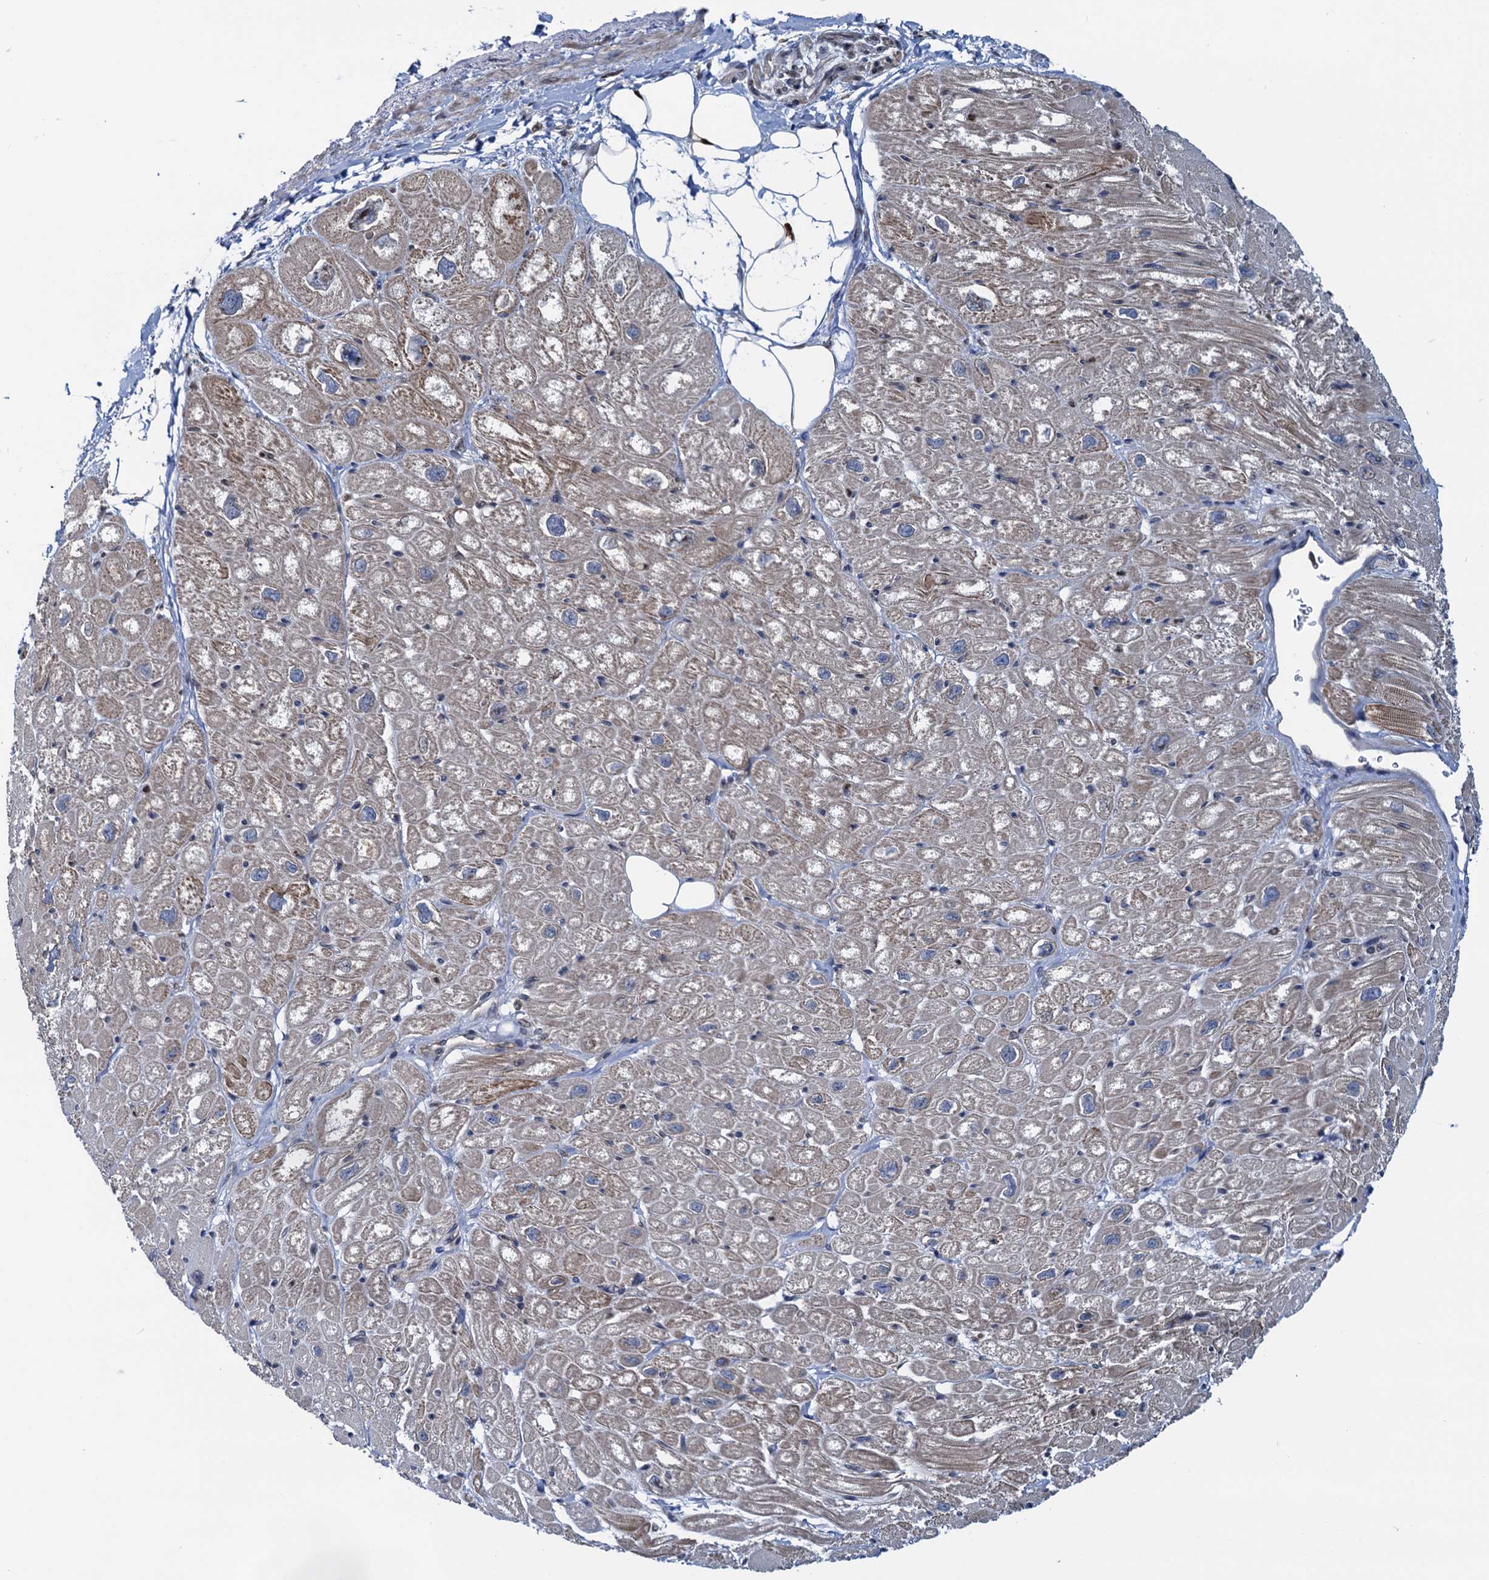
{"staining": {"intensity": "weak", "quantity": "<25%", "location": "cytoplasmic/membranous"}, "tissue": "heart muscle", "cell_type": "Cardiomyocytes", "image_type": "normal", "snomed": [{"axis": "morphology", "description": "Normal tissue, NOS"}, {"axis": "topography", "description": "Heart"}], "caption": "Immunohistochemical staining of normal heart muscle reveals no significant staining in cardiomyocytes.", "gene": "RNF125", "patient": {"sex": "male", "age": 50}}